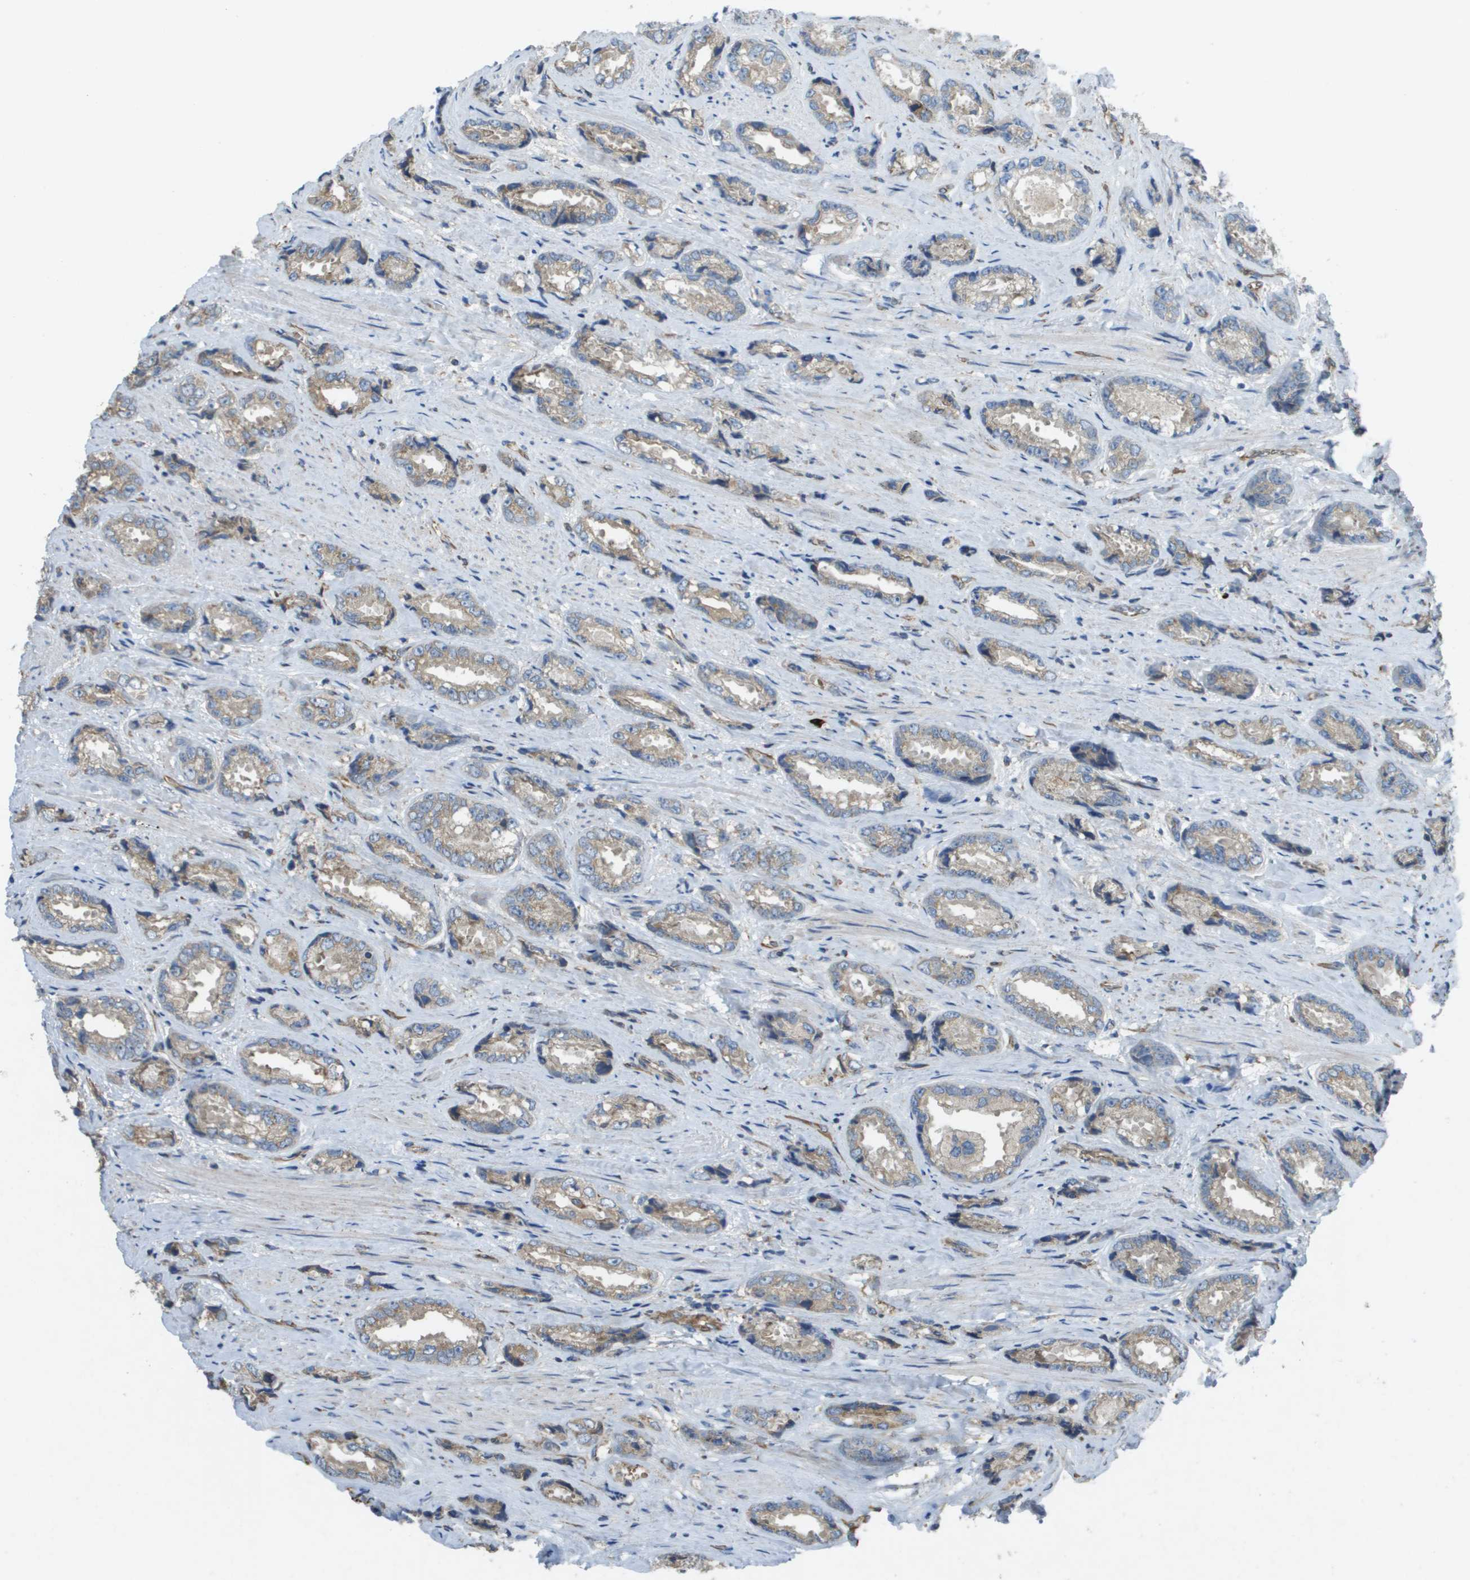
{"staining": {"intensity": "weak", "quantity": ">75%", "location": "cytoplasmic/membranous"}, "tissue": "prostate cancer", "cell_type": "Tumor cells", "image_type": "cancer", "snomed": [{"axis": "morphology", "description": "Adenocarcinoma, High grade"}, {"axis": "topography", "description": "Prostate"}], "caption": "Tumor cells display weak cytoplasmic/membranous expression in approximately >75% of cells in high-grade adenocarcinoma (prostate). (Stains: DAB (3,3'-diaminobenzidine) in brown, nuclei in blue, Microscopy: brightfield microscopy at high magnification).", "gene": "CLCN2", "patient": {"sex": "male", "age": 61}}